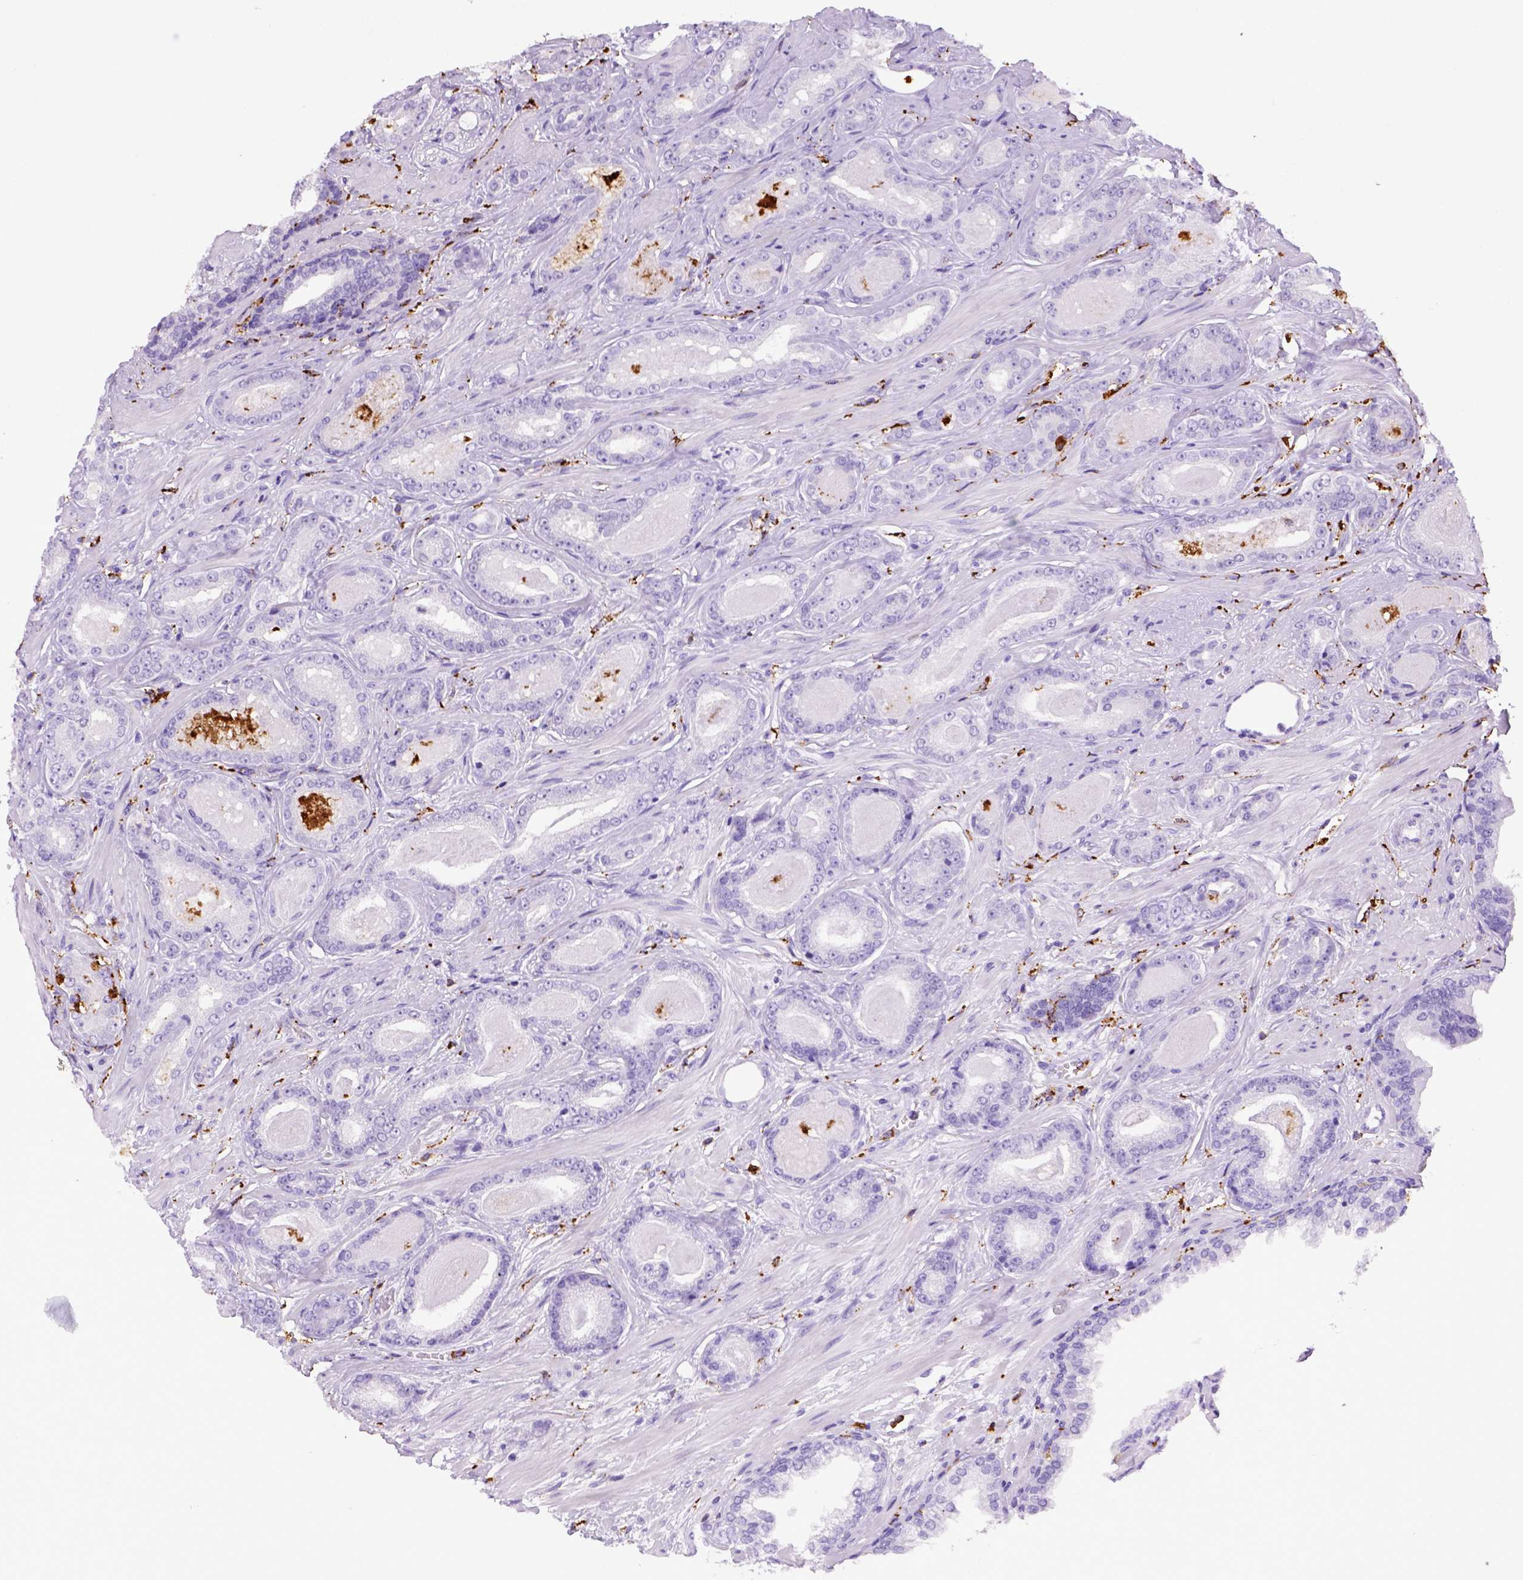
{"staining": {"intensity": "negative", "quantity": "none", "location": "none"}, "tissue": "prostate cancer", "cell_type": "Tumor cells", "image_type": "cancer", "snomed": [{"axis": "morphology", "description": "Adenocarcinoma, Low grade"}, {"axis": "topography", "description": "Prostate"}], "caption": "Tumor cells are negative for protein expression in human prostate low-grade adenocarcinoma. The staining was performed using DAB (3,3'-diaminobenzidine) to visualize the protein expression in brown, while the nuclei were stained in blue with hematoxylin (Magnification: 20x).", "gene": "CD68", "patient": {"sex": "male", "age": 61}}